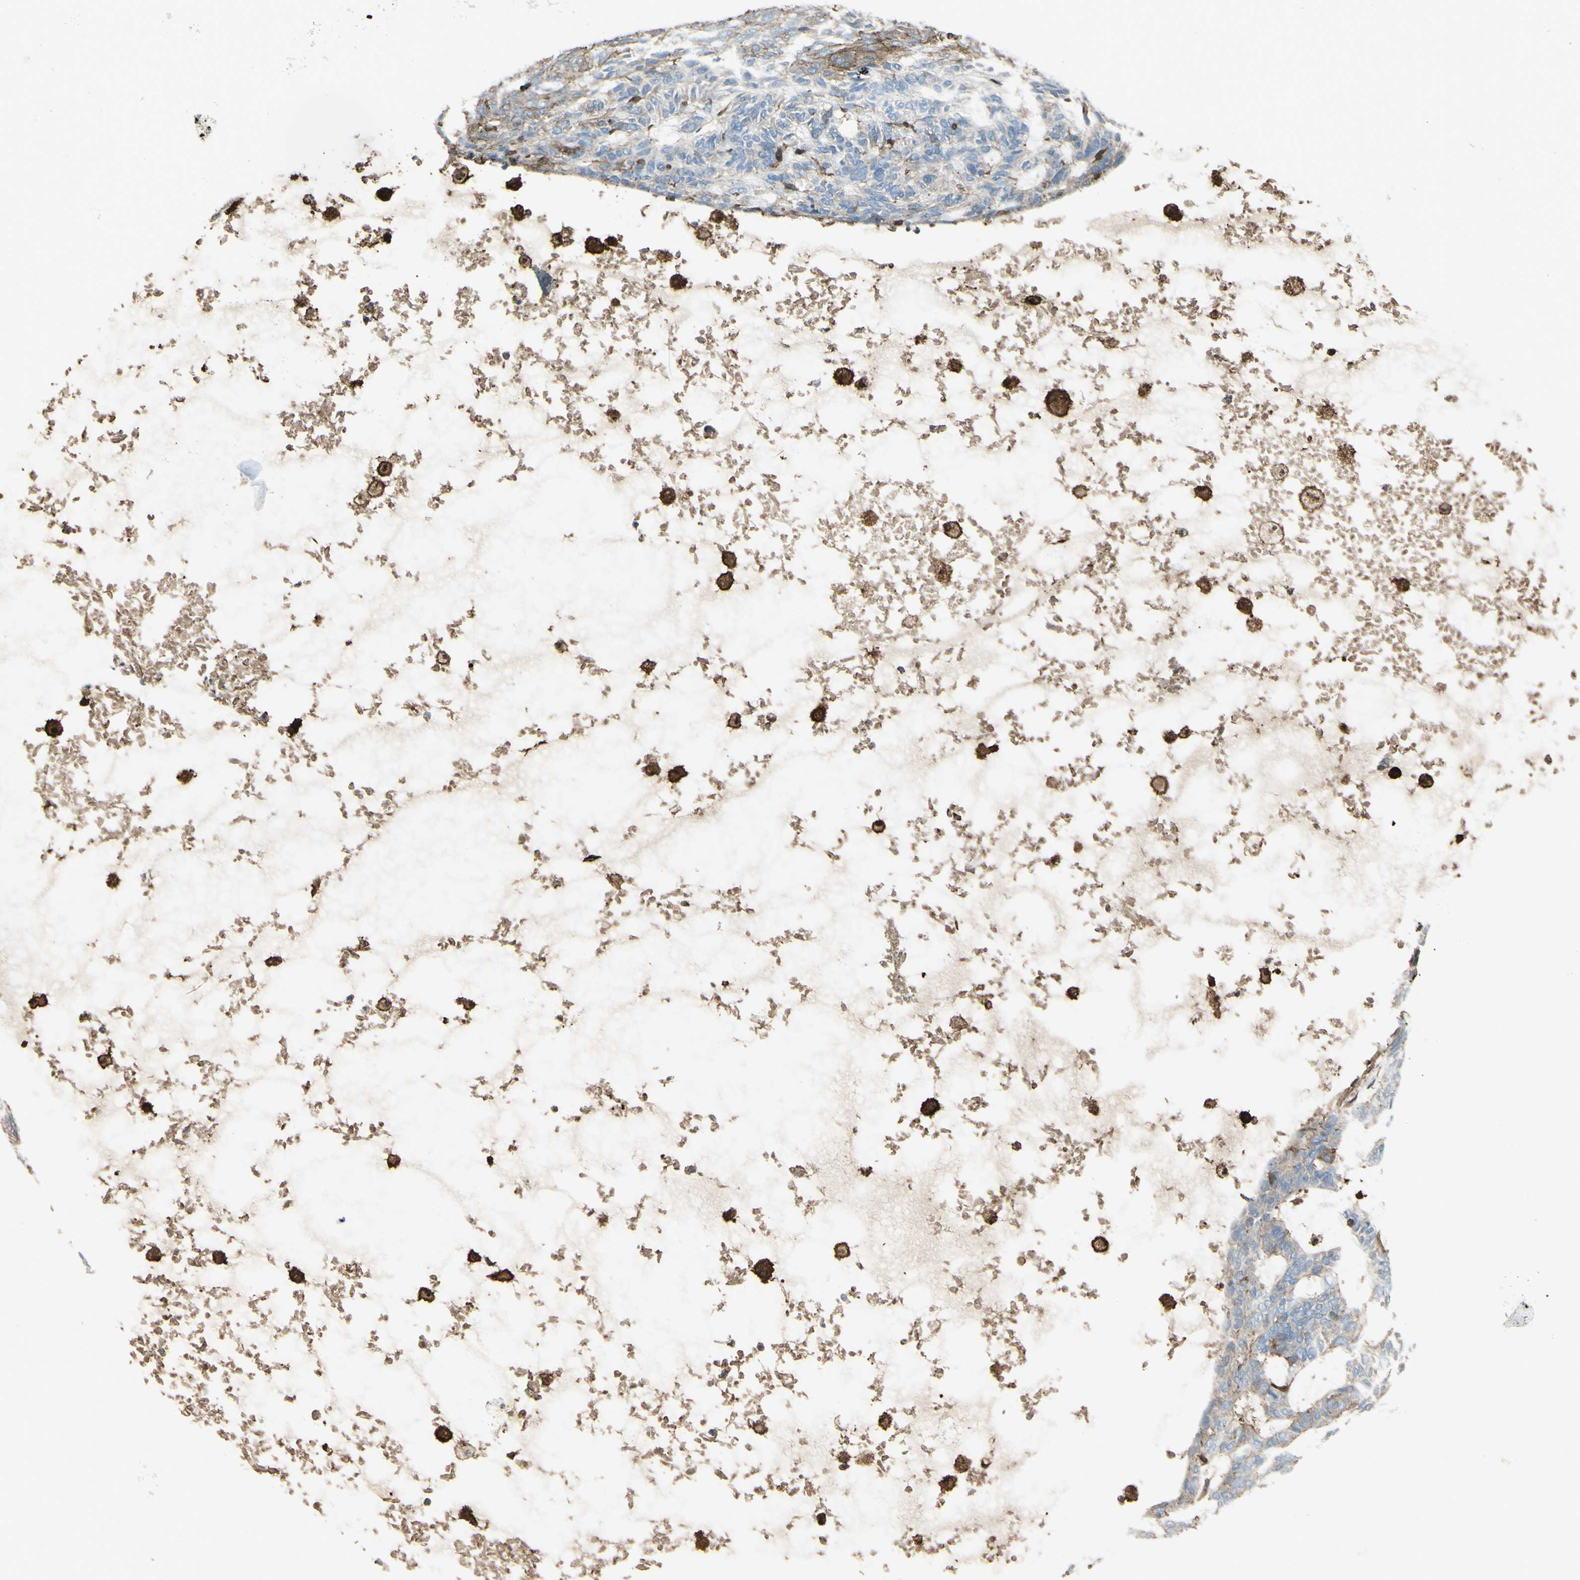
{"staining": {"intensity": "negative", "quantity": "none", "location": "none"}, "tissue": "skin cancer", "cell_type": "Tumor cells", "image_type": "cancer", "snomed": [{"axis": "morphology", "description": "Basal cell carcinoma"}, {"axis": "topography", "description": "Skin"}], "caption": "Tumor cells are negative for brown protein staining in skin cancer.", "gene": "GSN", "patient": {"sex": "male", "age": 87}}